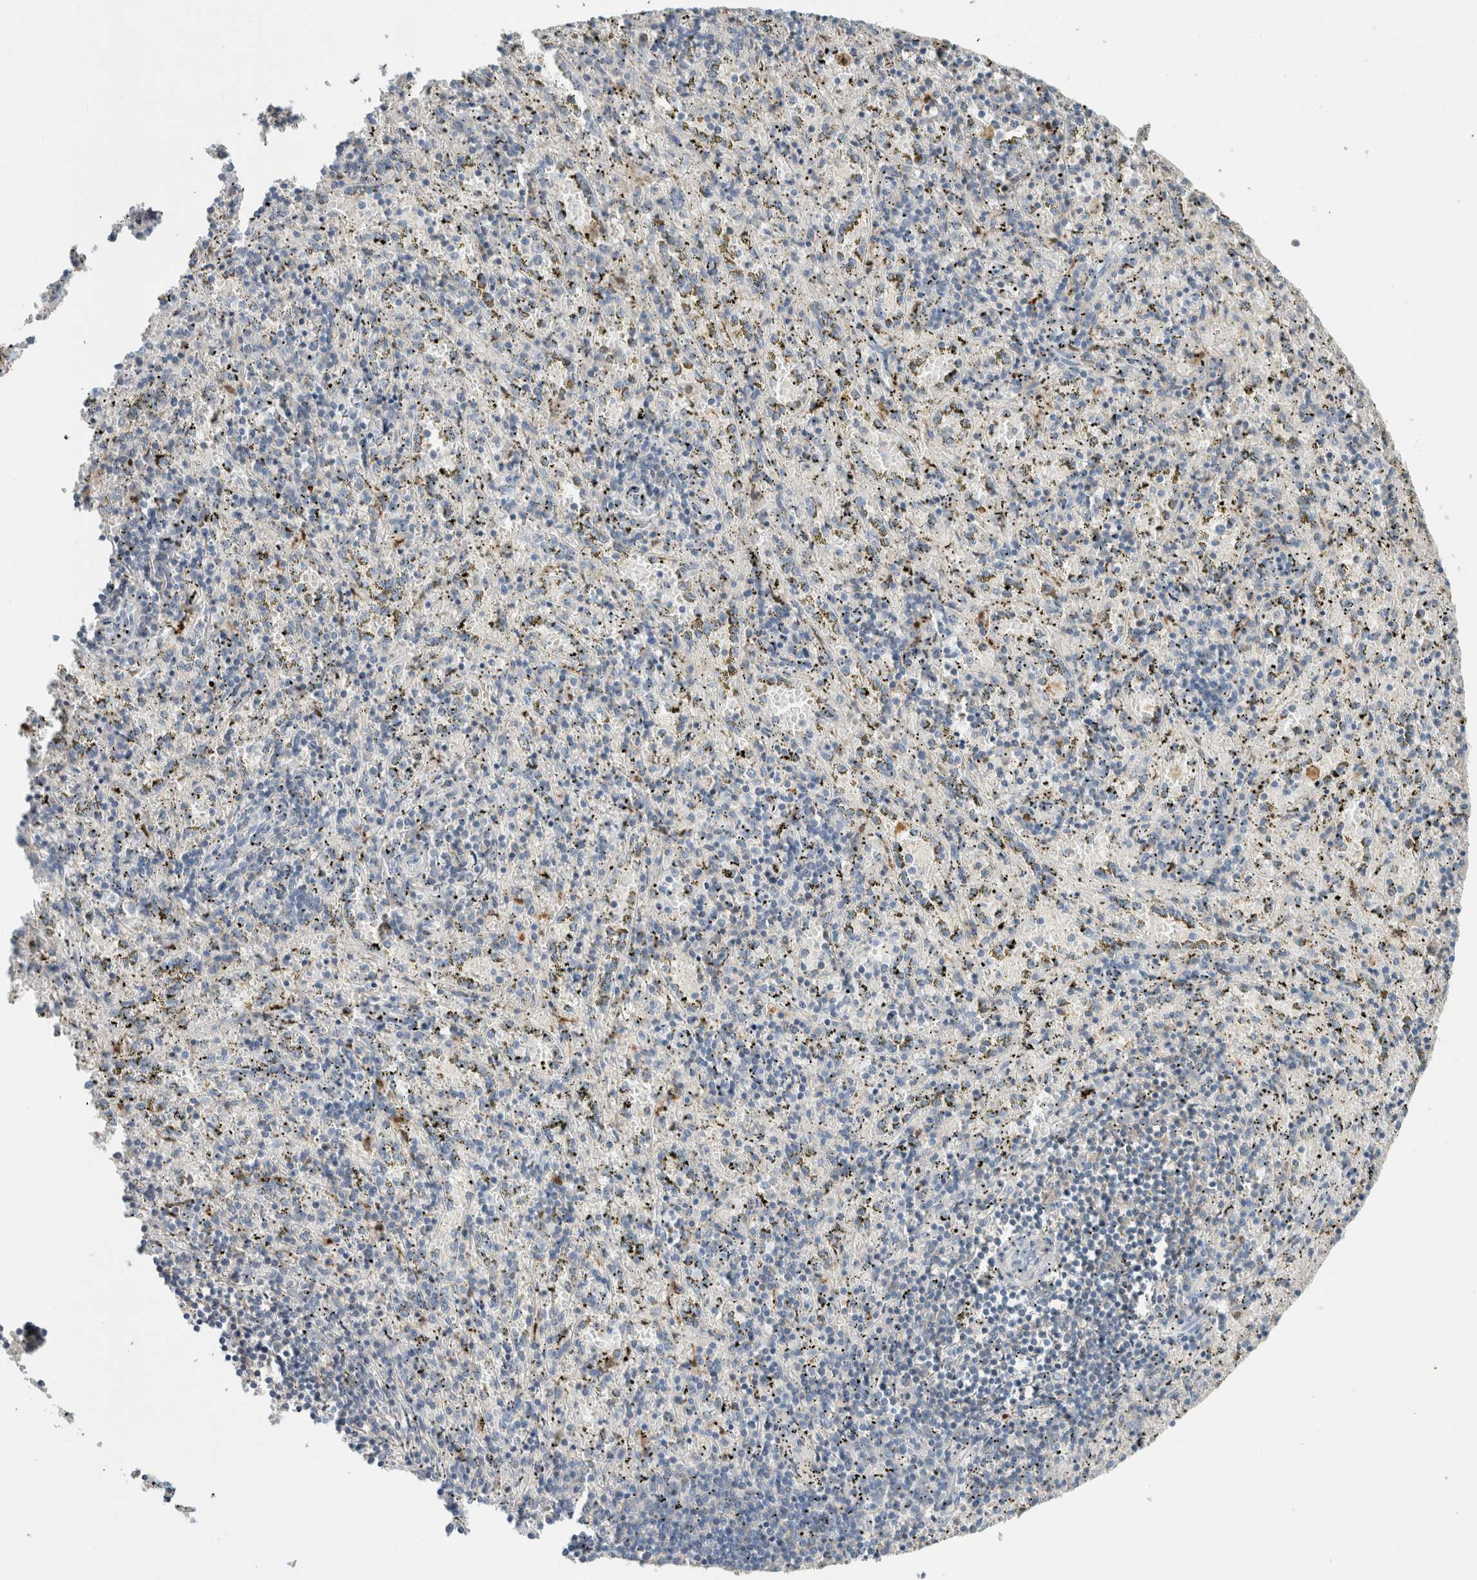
{"staining": {"intensity": "weak", "quantity": "<25%", "location": "cytoplasmic/membranous"}, "tissue": "spleen", "cell_type": "Cells in red pulp", "image_type": "normal", "snomed": [{"axis": "morphology", "description": "Normal tissue, NOS"}, {"axis": "topography", "description": "Spleen"}], "caption": "Immunohistochemistry (IHC) of unremarkable human spleen shows no expression in cells in red pulp.", "gene": "ERCC6L2", "patient": {"sex": "male", "age": 11}}